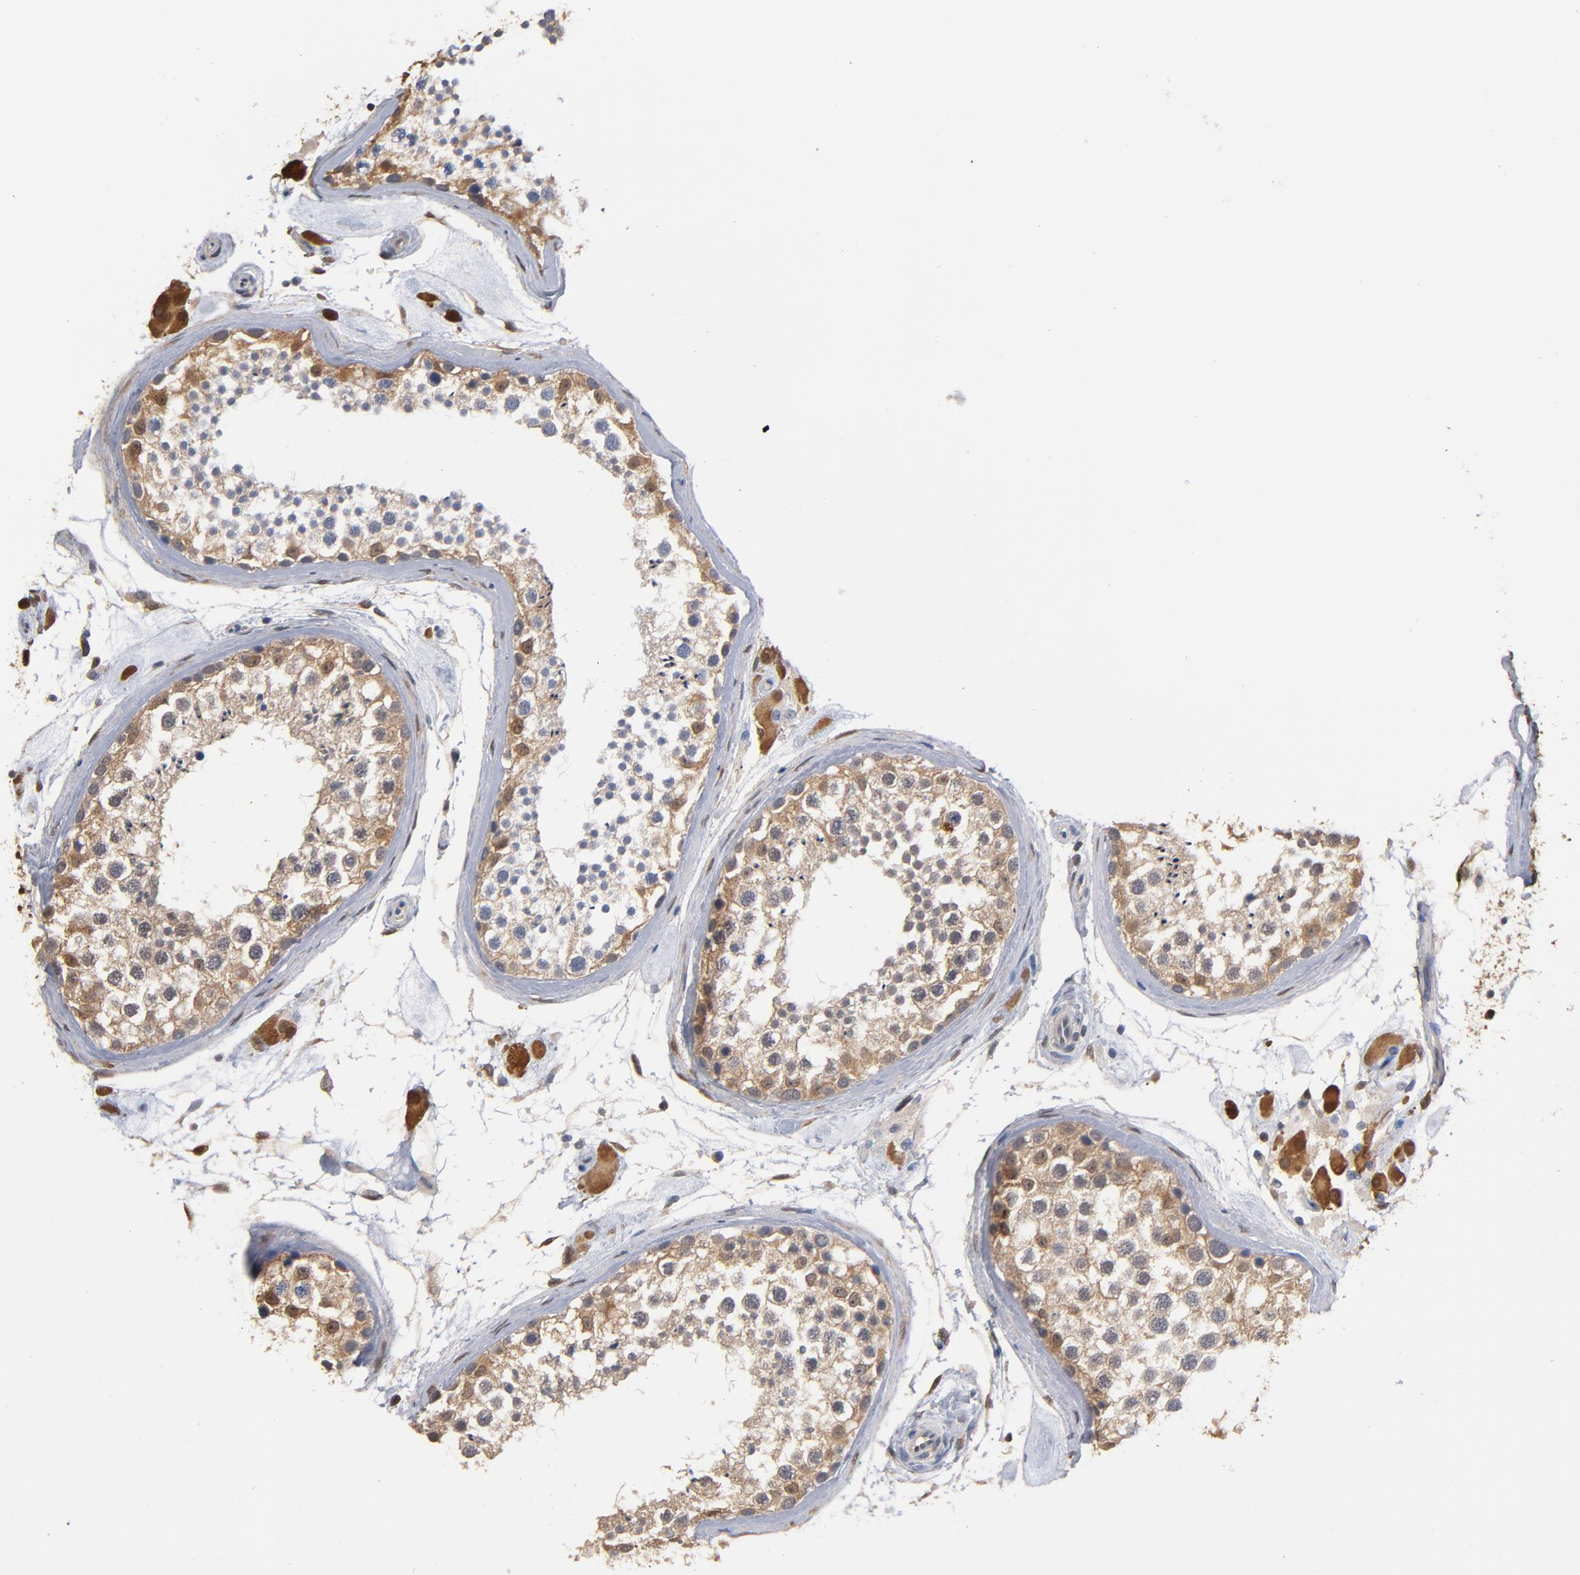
{"staining": {"intensity": "moderate", "quantity": ">75%", "location": "cytoplasmic/membranous"}, "tissue": "testis", "cell_type": "Cells in seminiferous ducts", "image_type": "normal", "snomed": [{"axis": "morphology", "description": "Normal tissue, NOS"}, {"axis": "topography", "description": "Testis"}], "caption": "Testis stained with DAB (3,3'-diaminobenzidine) IHC exhibits medium levels of moderate cytoplasmic/membranous expression in approximately >75% of cells in seminiferous ducts. The staining is performed using DAB brown chromogen to label protein expression. The nuclei are counter-stained blue using hematoxylin.", "gene": "MIF", "patient": {"sex": "male", "age": 46}}